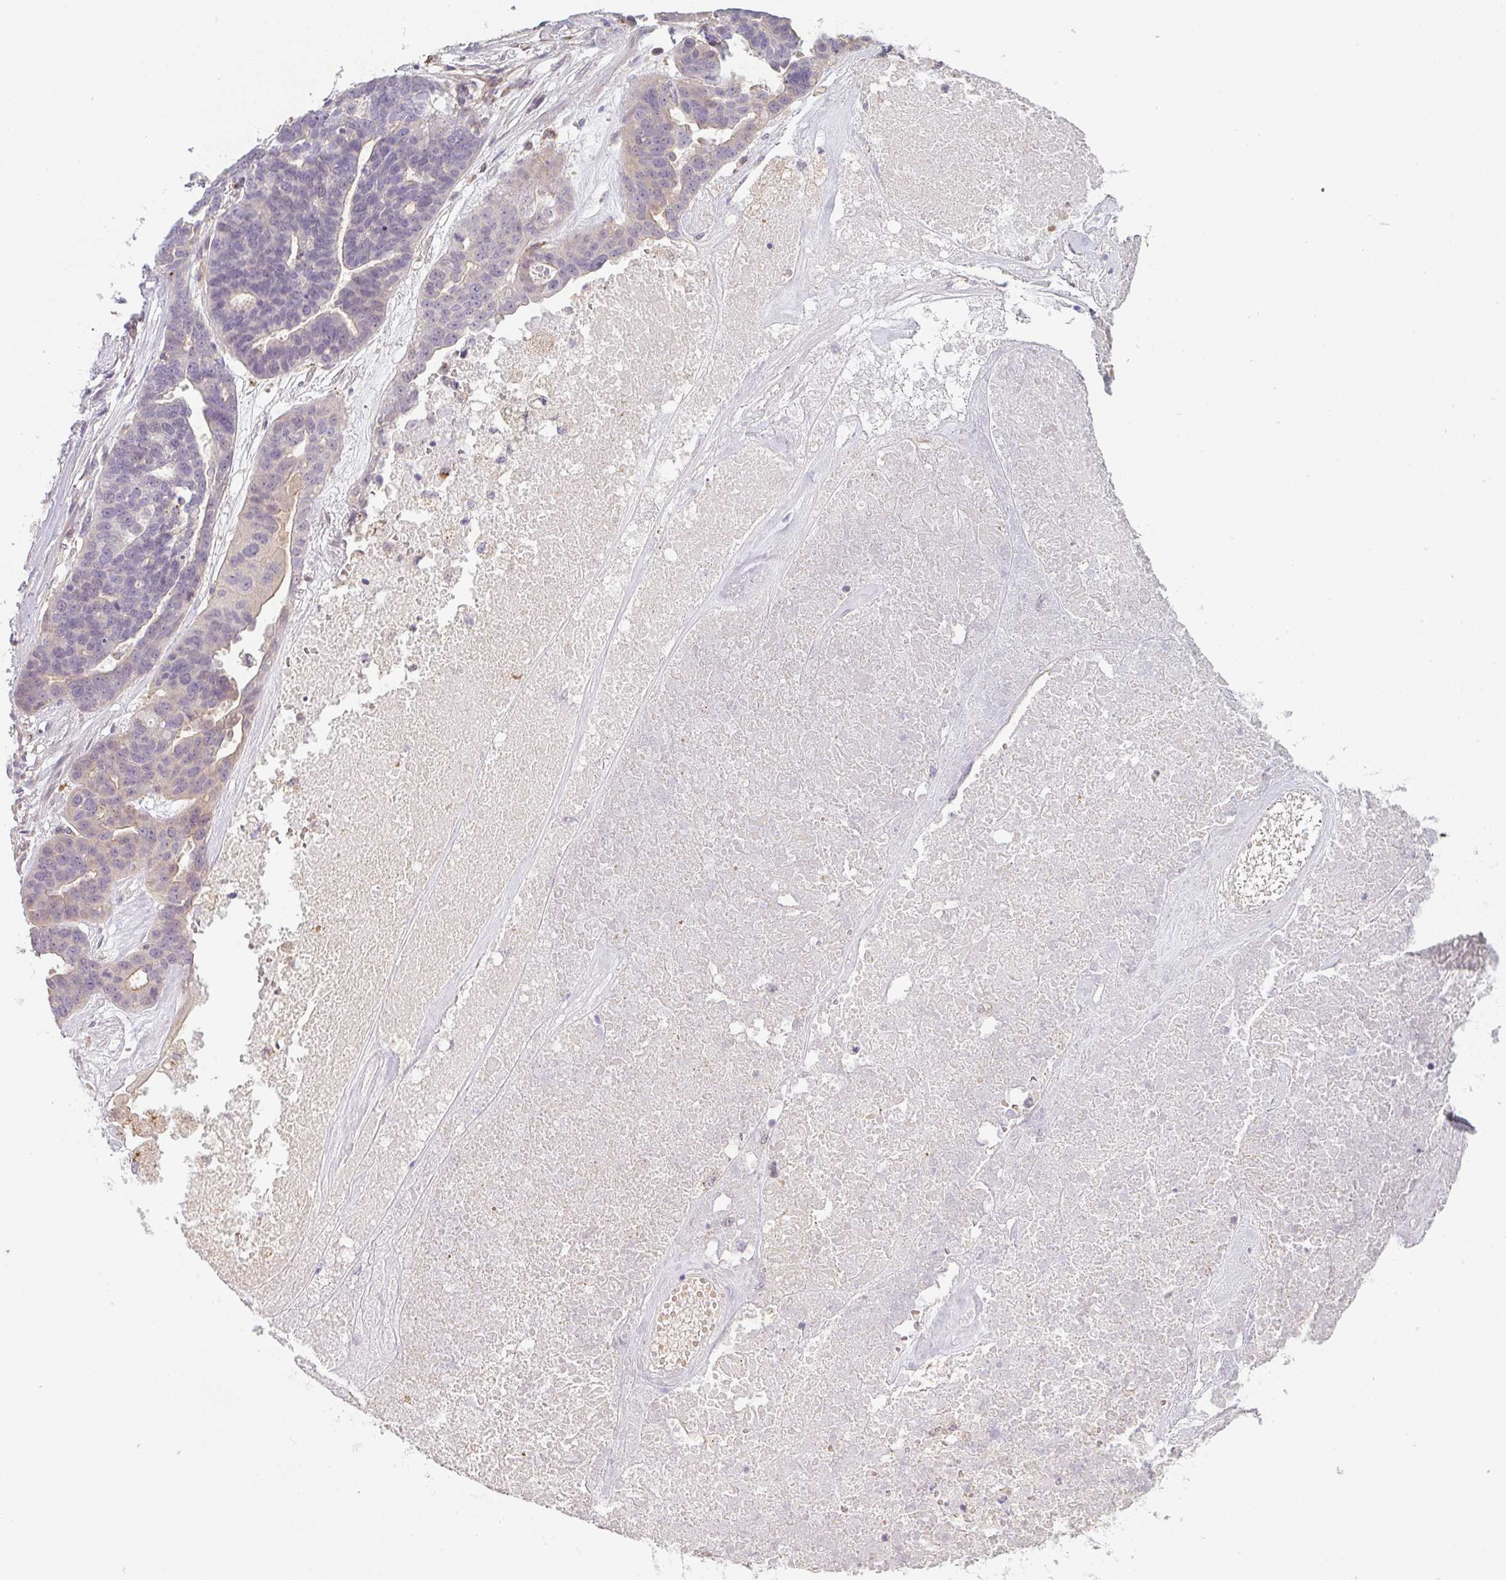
{"staining": {"intensity": "negative", "quantity": "none", "location": "none"}, "tissue": "ovarian cancer", "cell_type": "Tumor cells", "image_type": "cancer", "snomed": [{"axis": "morphology", "description": "Cystadenocarcinoma, serous, NOS"}, {"axis": "topography", "description": "Ovary"}], "caption": "Immunohistochemistry micrograph of neoplastic tissue: serous cystadenocarcinoma (ovarian) stained with DAB (3,3'-diaminobenzidine) exhibits no significant protein staining in tumor cells.", "gene": "TMEM237", "patient": {"sex": "female", "age": 59}}